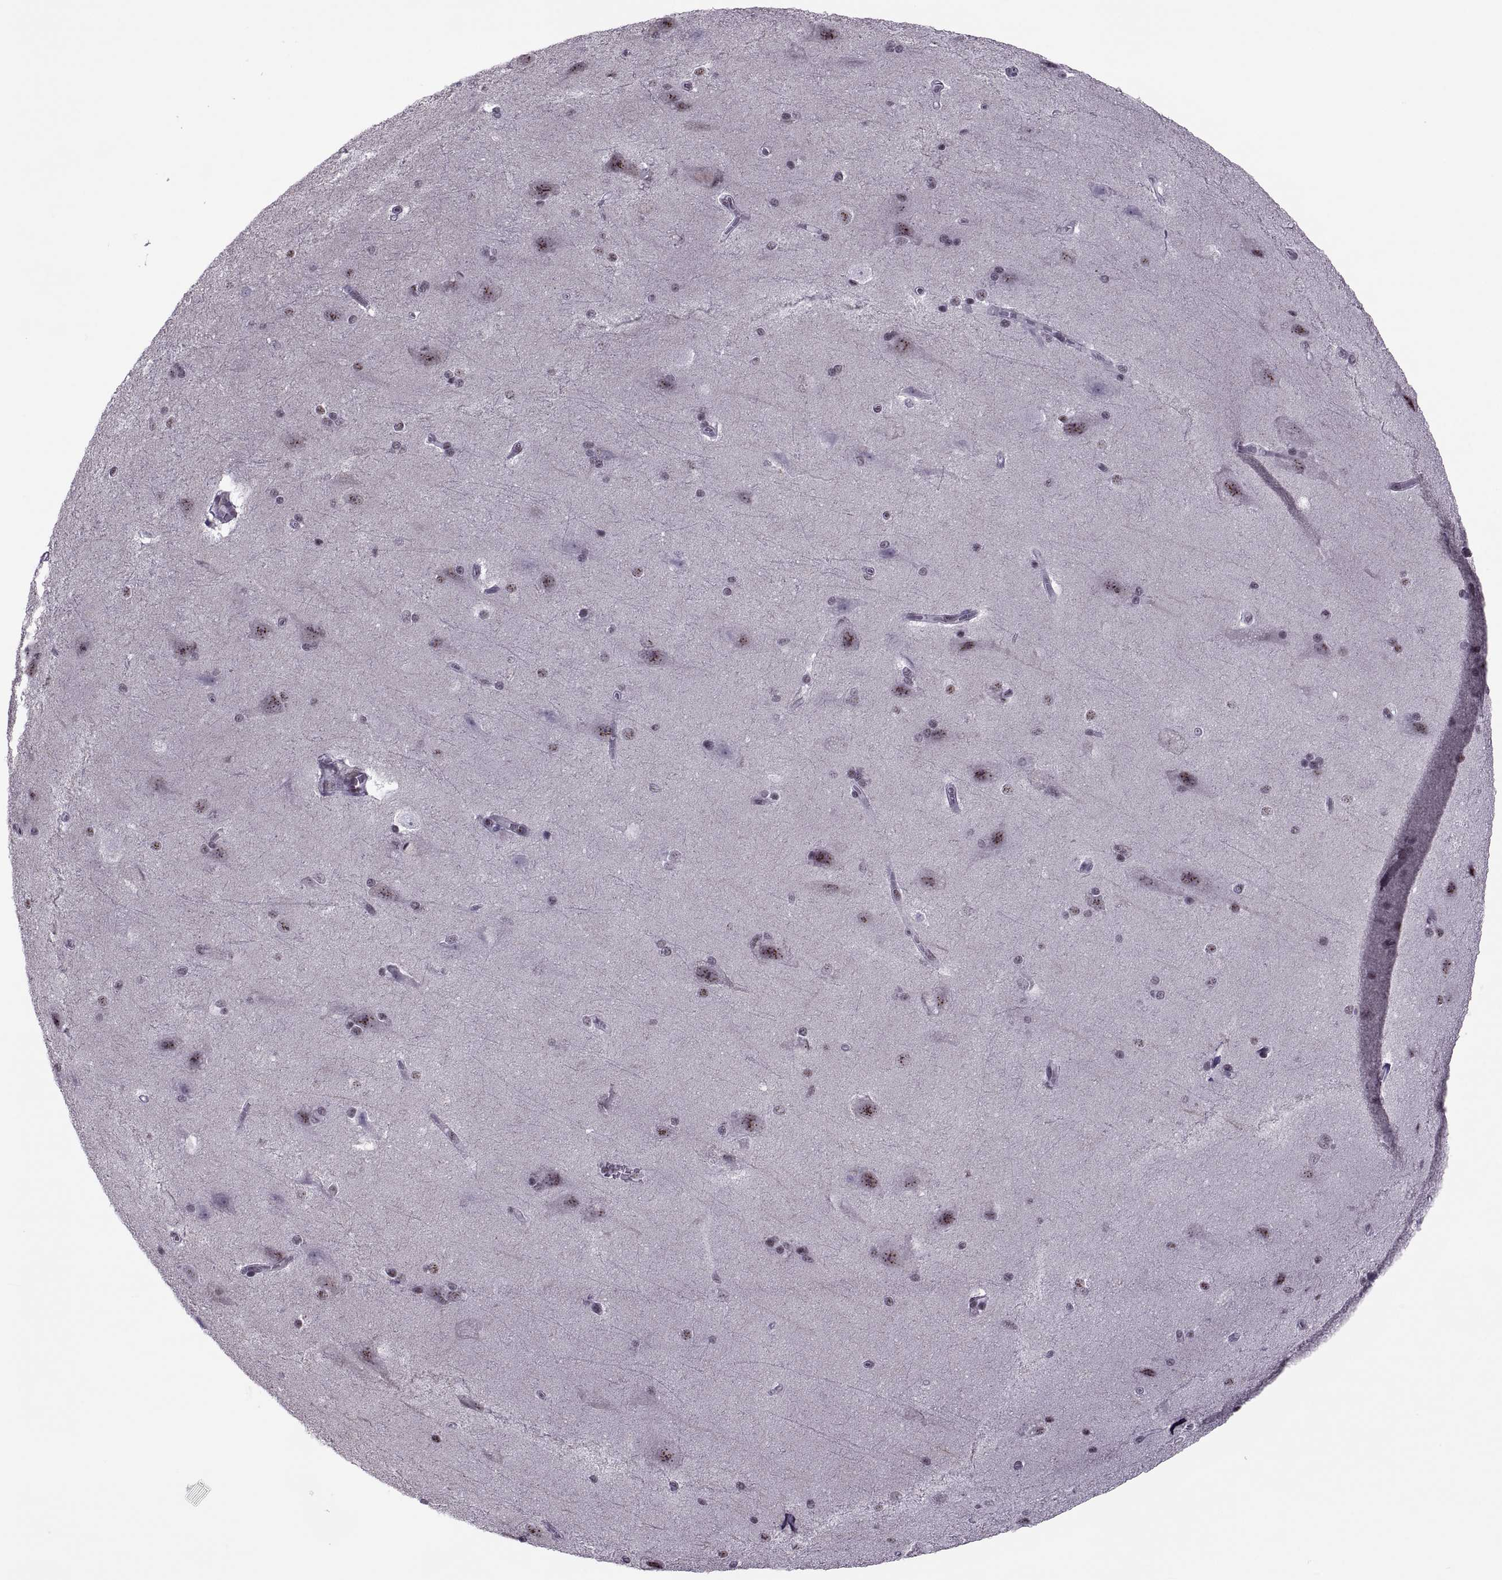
{"staining": {"intensity": "weak", "quantity": "<25%", "location": "nuclear"}, "tissue": "hippocampus", "cell_type": "Glial cells", "image_type": "normal", "snomed": [{"axis": "morphology", "description": "Normal tissue, NOS"}, {"axis": "topography", "description": "Cerebral cortex"}, {"axis": "topography", "description": "Hippocampus"}], "caption": "The micrograph reveals no staining of glial cells in normal hippocampus. Brightfield microscopy of IHC stained with DAB (brown) and hematoxylin (blue), captured at high magnification.", "gene": "MAGEA4", "patient": {"sex": "female", "age": 19}}